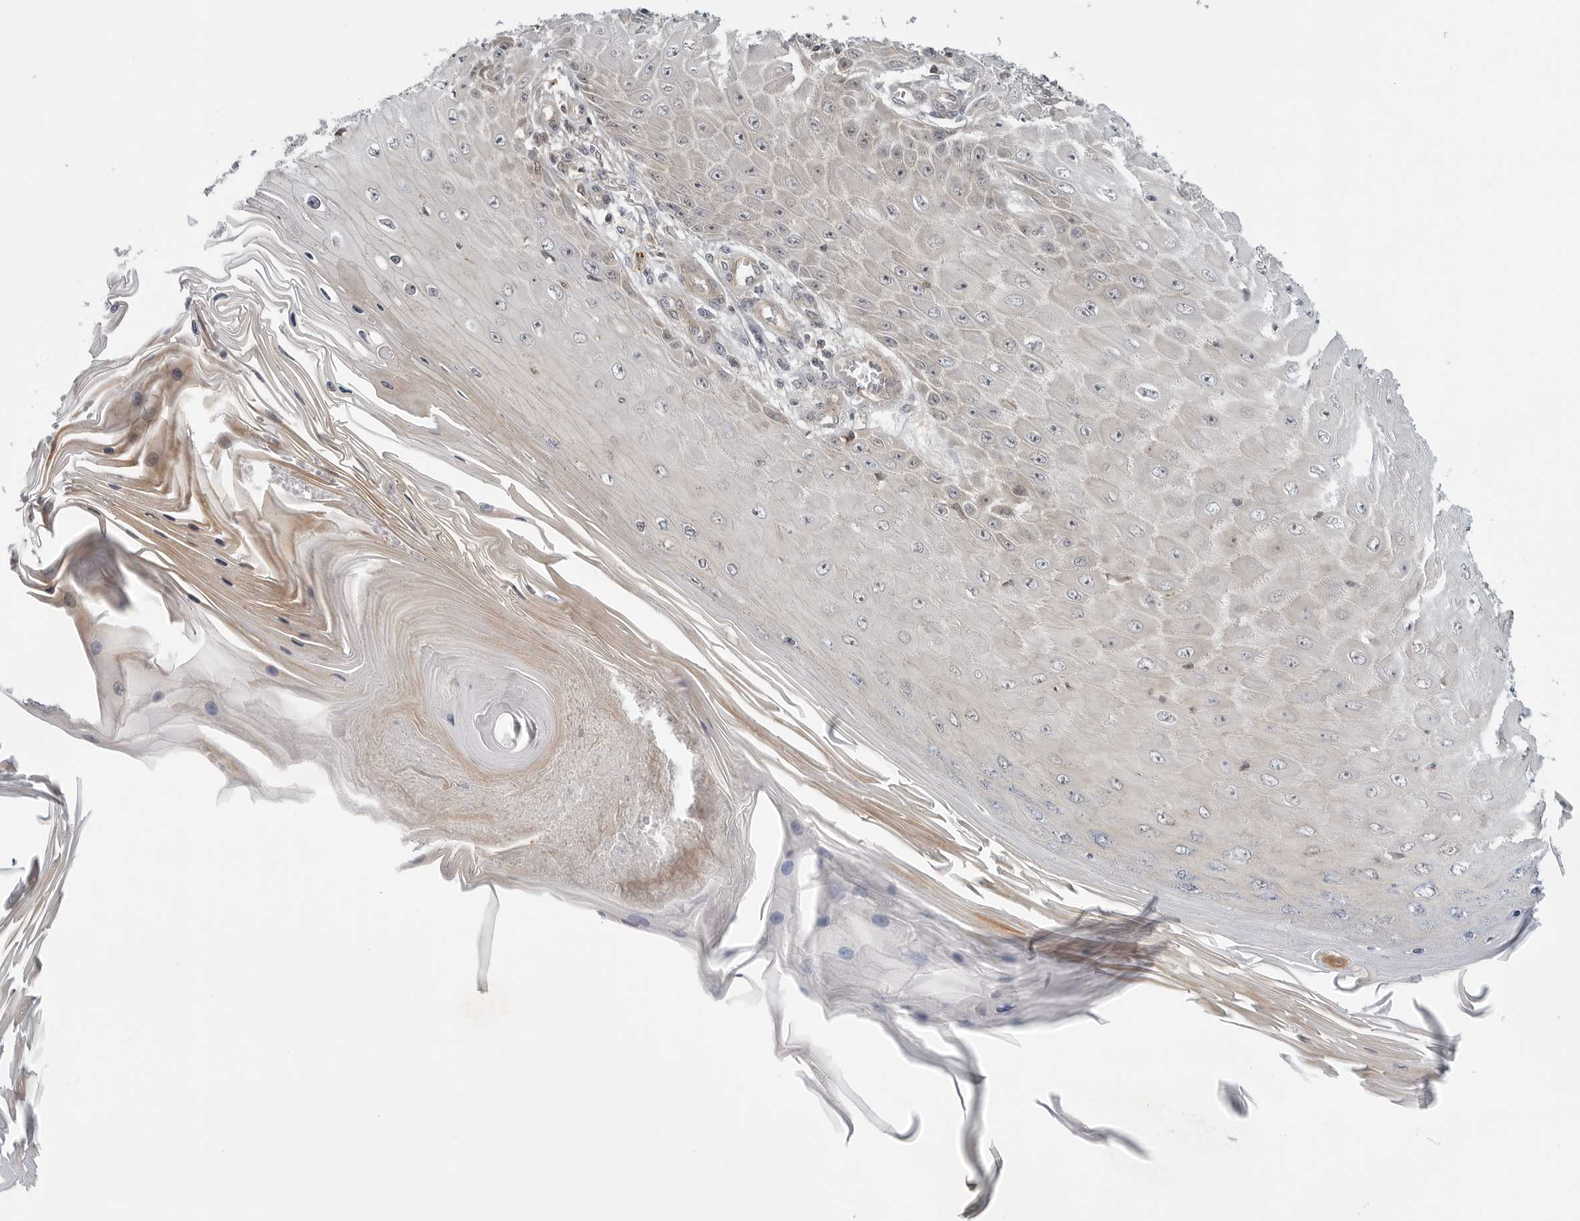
{"staining": {"intensity": "negative", "quantity": "none", "location": "none"}, "tissue": "skin cancer", "cell_type": "Tumor cells", "image_type": "cancer", "snomed": [{"axis": "morphology", "description": "Squamous cell carcinoma, NOS"}, {"axis": "topography", "description": "Skin"}], "caption": "An immunohistochemistry (IHC) histopathology image of skin squamous cell carcinoma is shown. There is no staining in tumor cells of skin squamous cell carcinoma.", "gene": "STXBP3", "patient": {"sex": "female", "age": 73}}